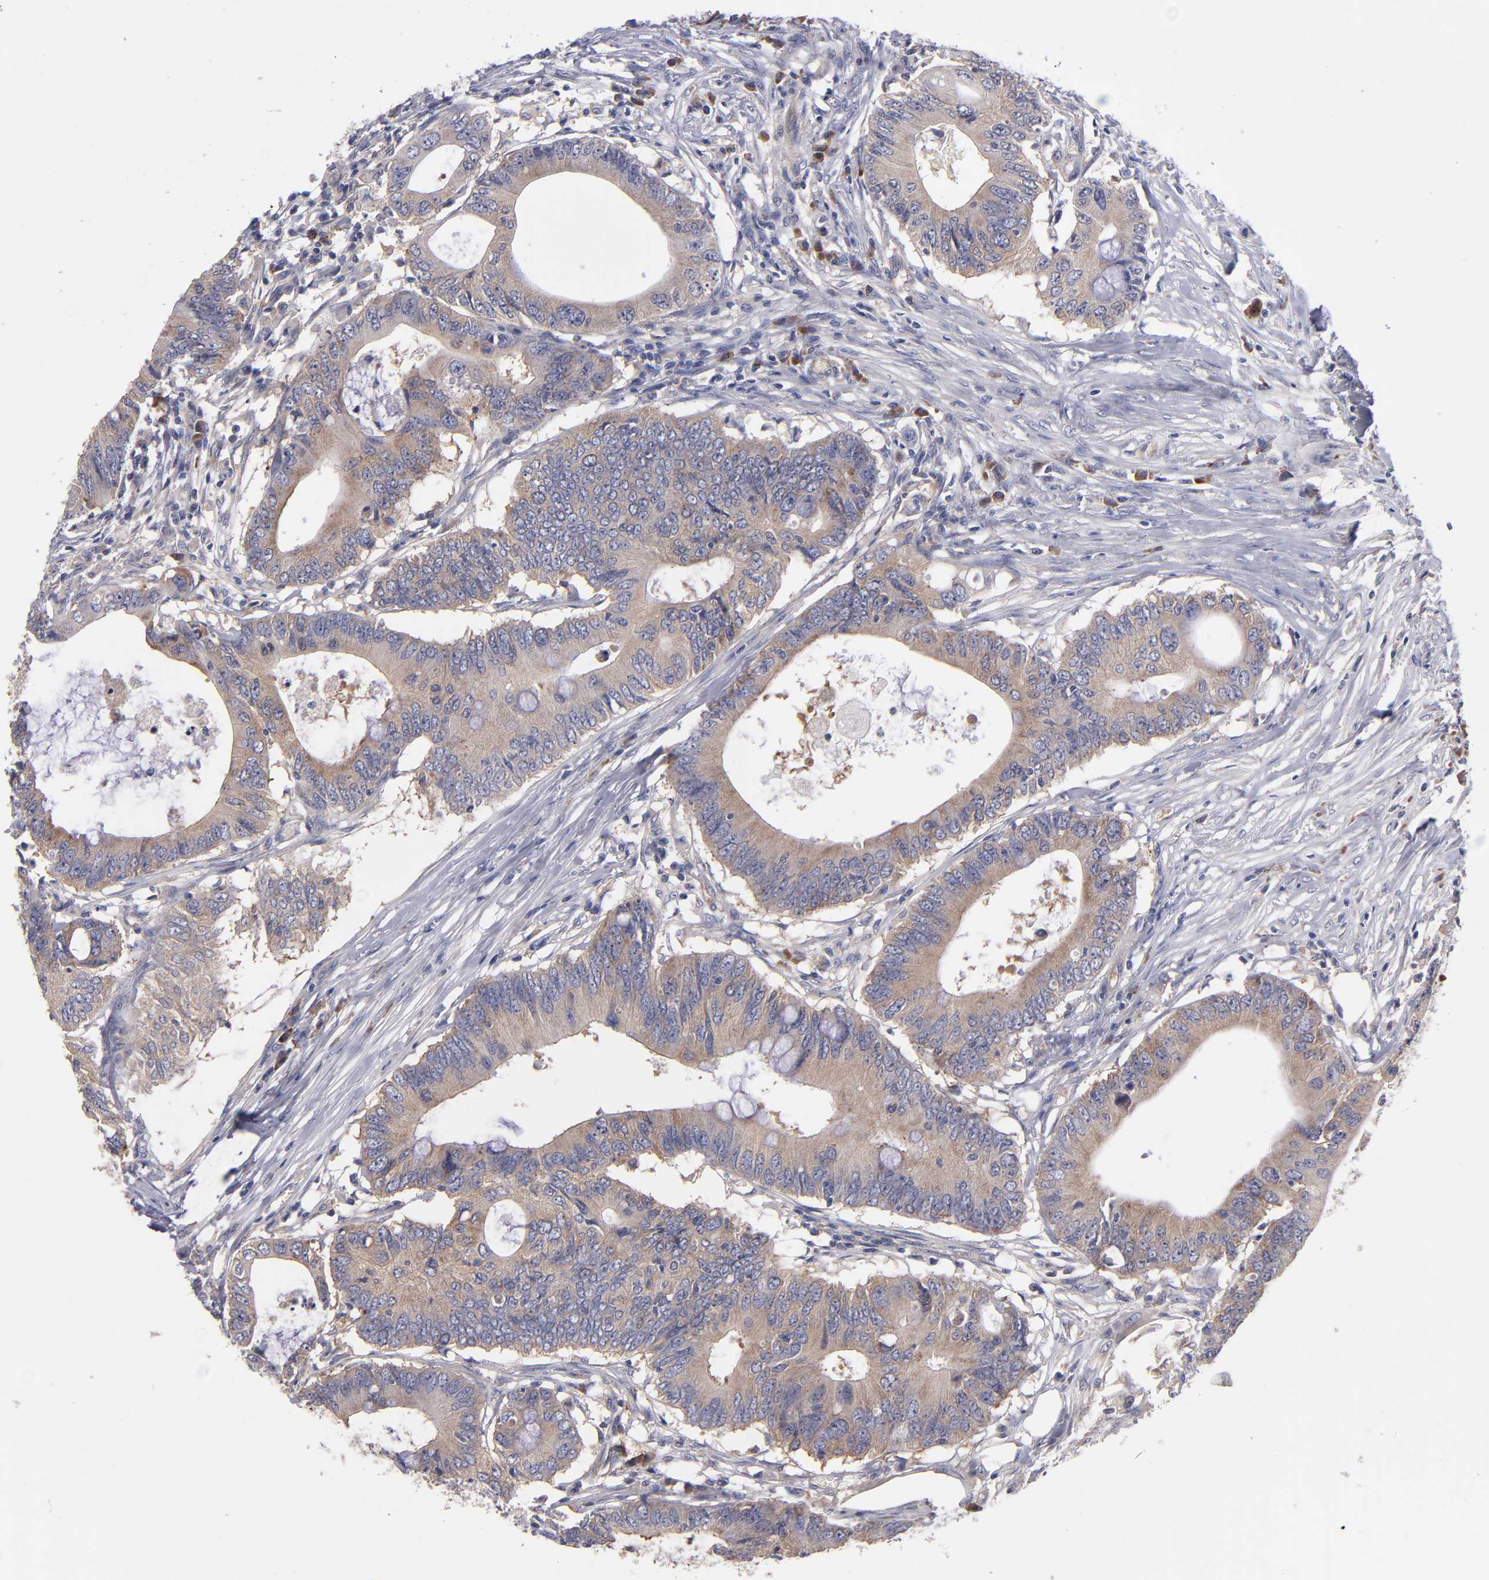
{"staining": {"intensity": "moderate", "quantity": ">75%", "location": "cytoplasmic/membranous"}, "tissue": "colorectal cancer", "cell_type": "Tumor cells", "image_type": "cancer", "snomed": [{"axis": "morphology", "description": "Adenocarcinoma, NOS"}, {"axis": "topography", "description": "Colon"}], "caption": "This histopathology image demonstrates immunohistochemistry staining of adenocarcinoma (colorectal), with medium moderate cytoplasmic/membranous expression in about >75% of tumor cells.", "gene": "EIF3L", "patient": {"sex": "male", "age": 71}}